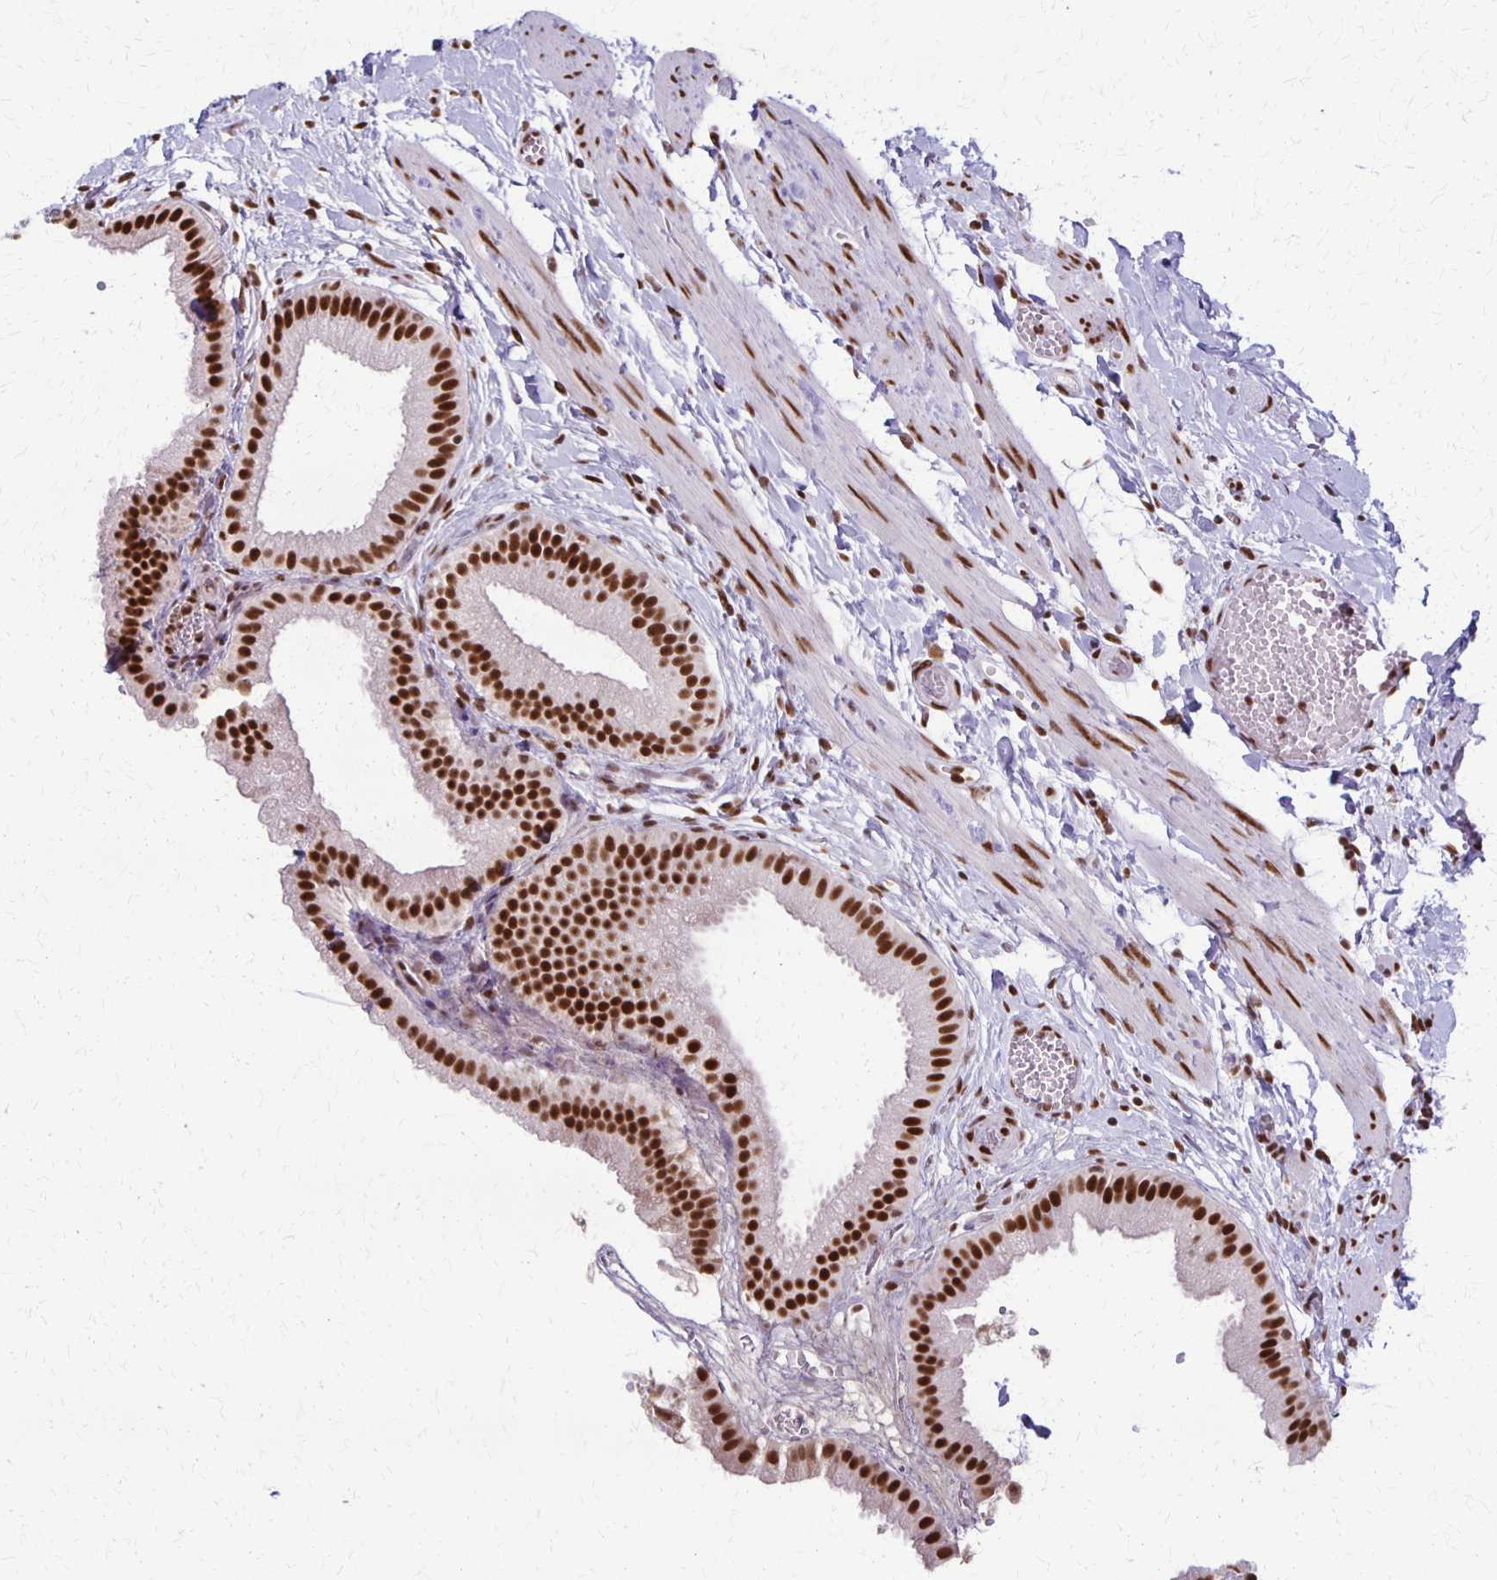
{"staining": {"intensity": "strong", "quantity": ">75%", "location": "nuclear"}, "tissue": "gallbladder", "cell_type": "Glandular cells", "image_type": "normal", "snomed": [{"axis": "morphology", "description": "Normal tissue, NOS"}, {"axis": "topography", "description": "Gallbladder"}], "caption": "Glandular cells reveal high levels of strong nuclear positivity in approximately >75% of cells in benign gallbladder.", "gene": "XRCC6", "patient": {"sex": "female", "age": 63}}